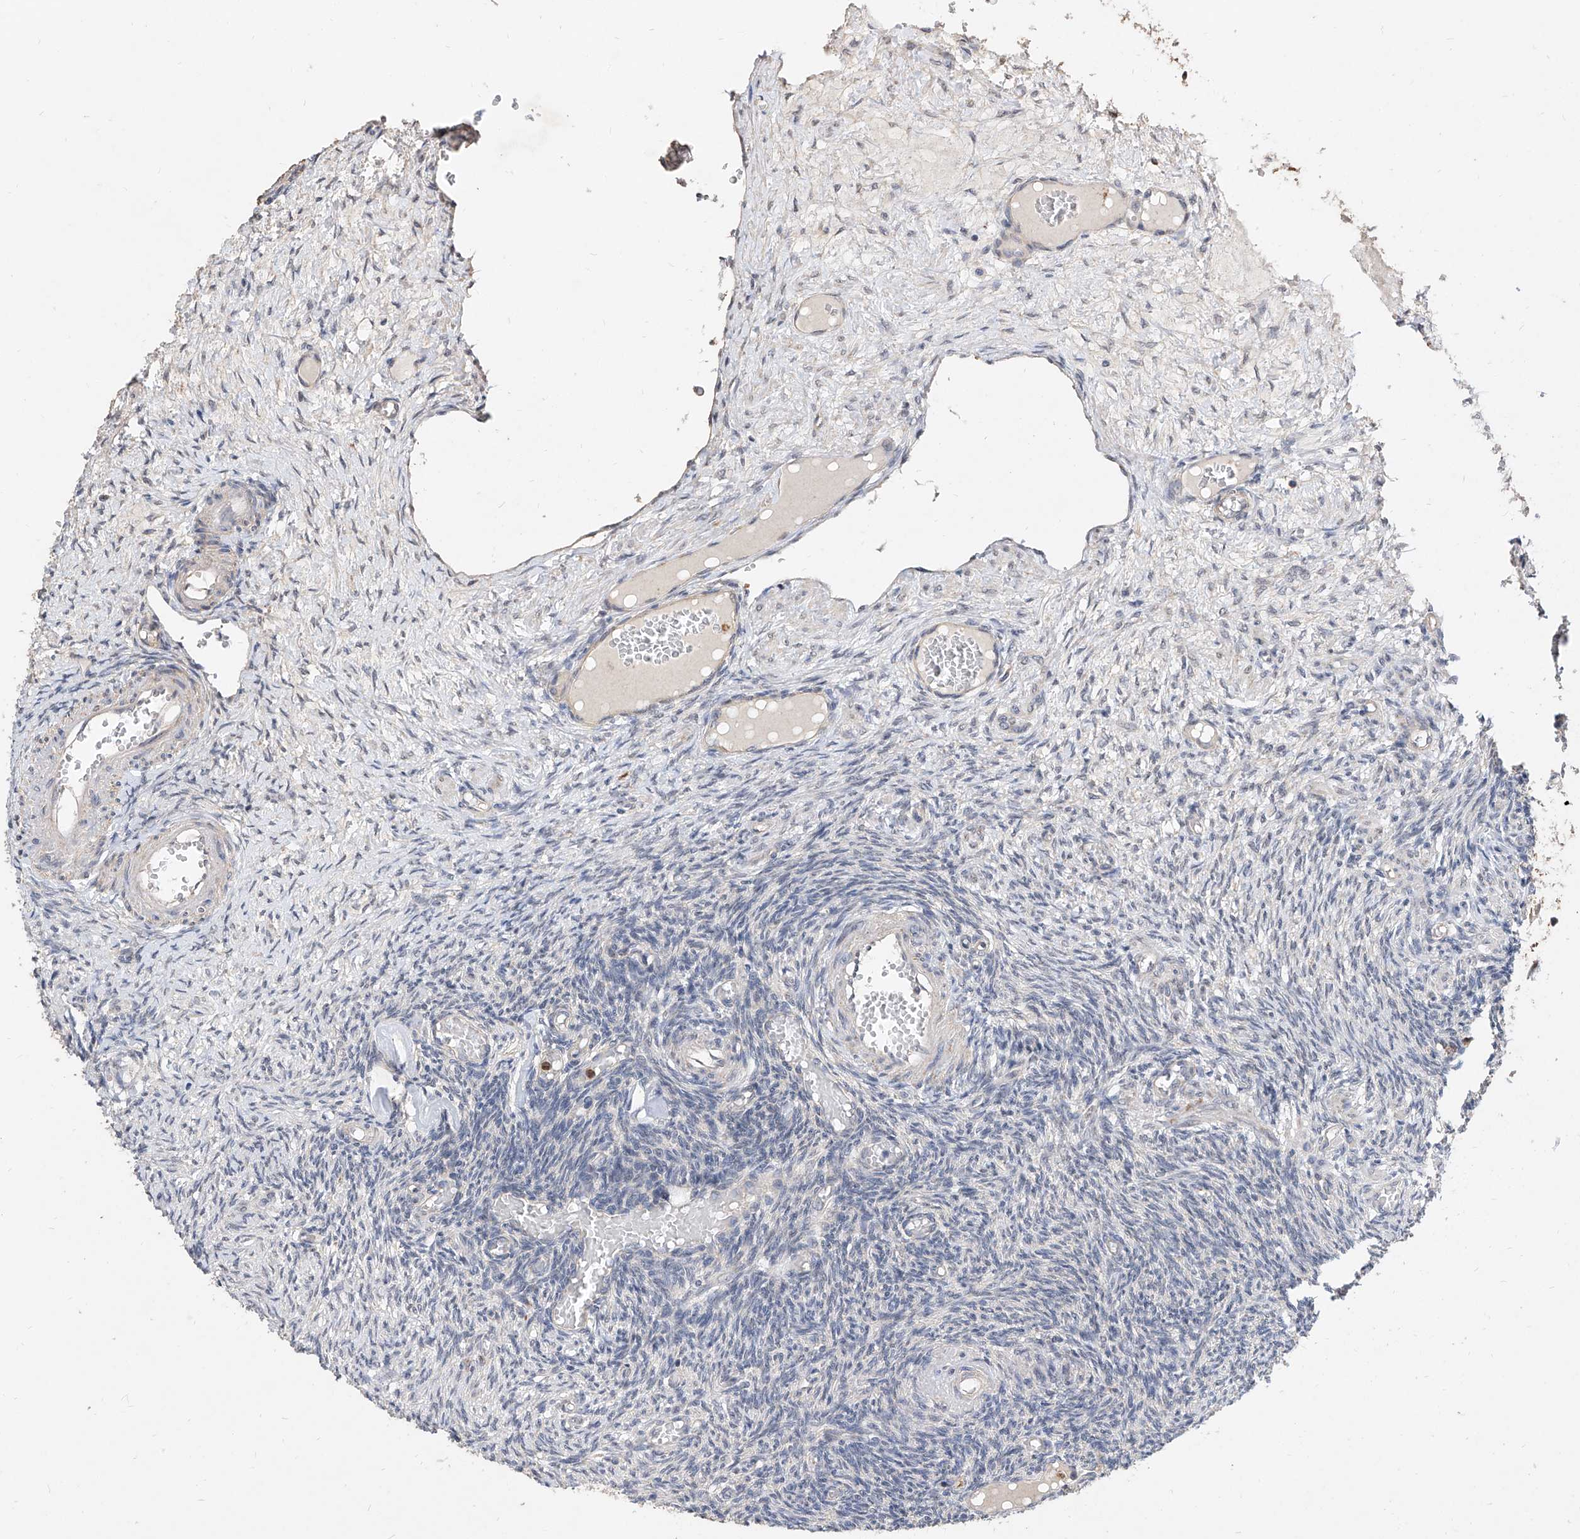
{"staining": {"intensity": "negative", "quantity": "none", "location": "none"}, "tissue": "ovary", "cell_type": "Ovarian stroma cells", "image_type": "normal", "snomed": [{"axis": "morphology", "description": "Normal tissue, NOS"}, {"axis": "topography", "description": "Ovary"}], "caption": "Benign ovary was stained to show a protein in brown. There is no significant staining in ovarian stroma cells. (Stains: DAB IHC with hematoxylin counter stain, Microscopy: brightfield microscopy at high magnification).", "gene": "MFSD4B", "patient": {"sex": "female", "age": 27}}